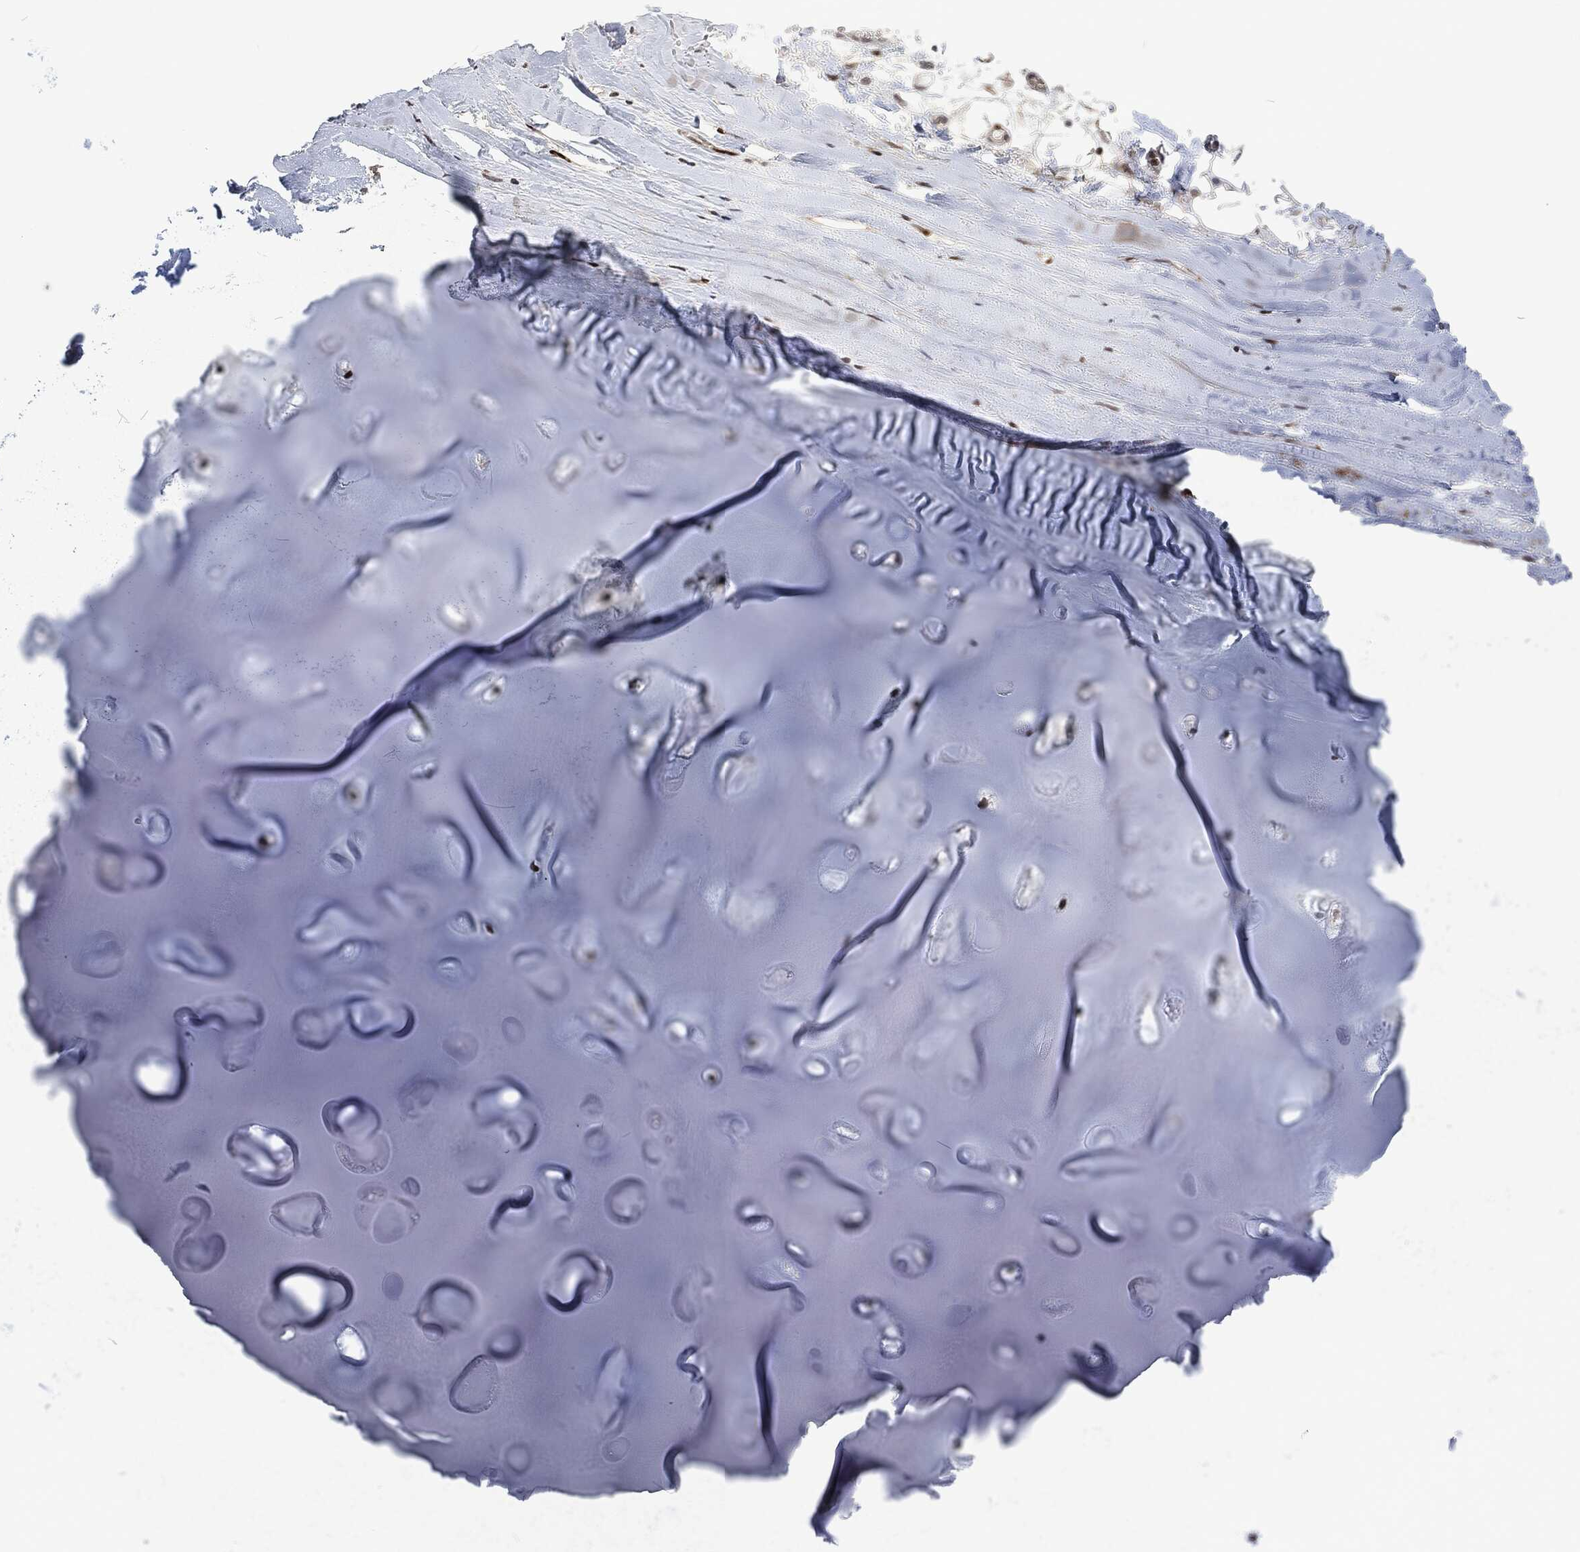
{"staining": {"intensity": "moderate", "quantity": "<25%", "location": "cytoplasmic/membranous,nuclear"}, "tissue": "adipose tissue", "cell_type": "Adipocytes", "image_type": "normal", "snomed": [{"axis": "morphology", "description": "Normal tissue, NOS"}, {"axis": "topography", "description": "Cartilage tissue"}], "caption": "Protein staining of benign adipose tissue demonstrates moderate cytoplasmic/membranous,nuclear positivity in about <25% of adipocytes.", "gene": "EGFR", "patient": {"sex": "male", "age": 81}}